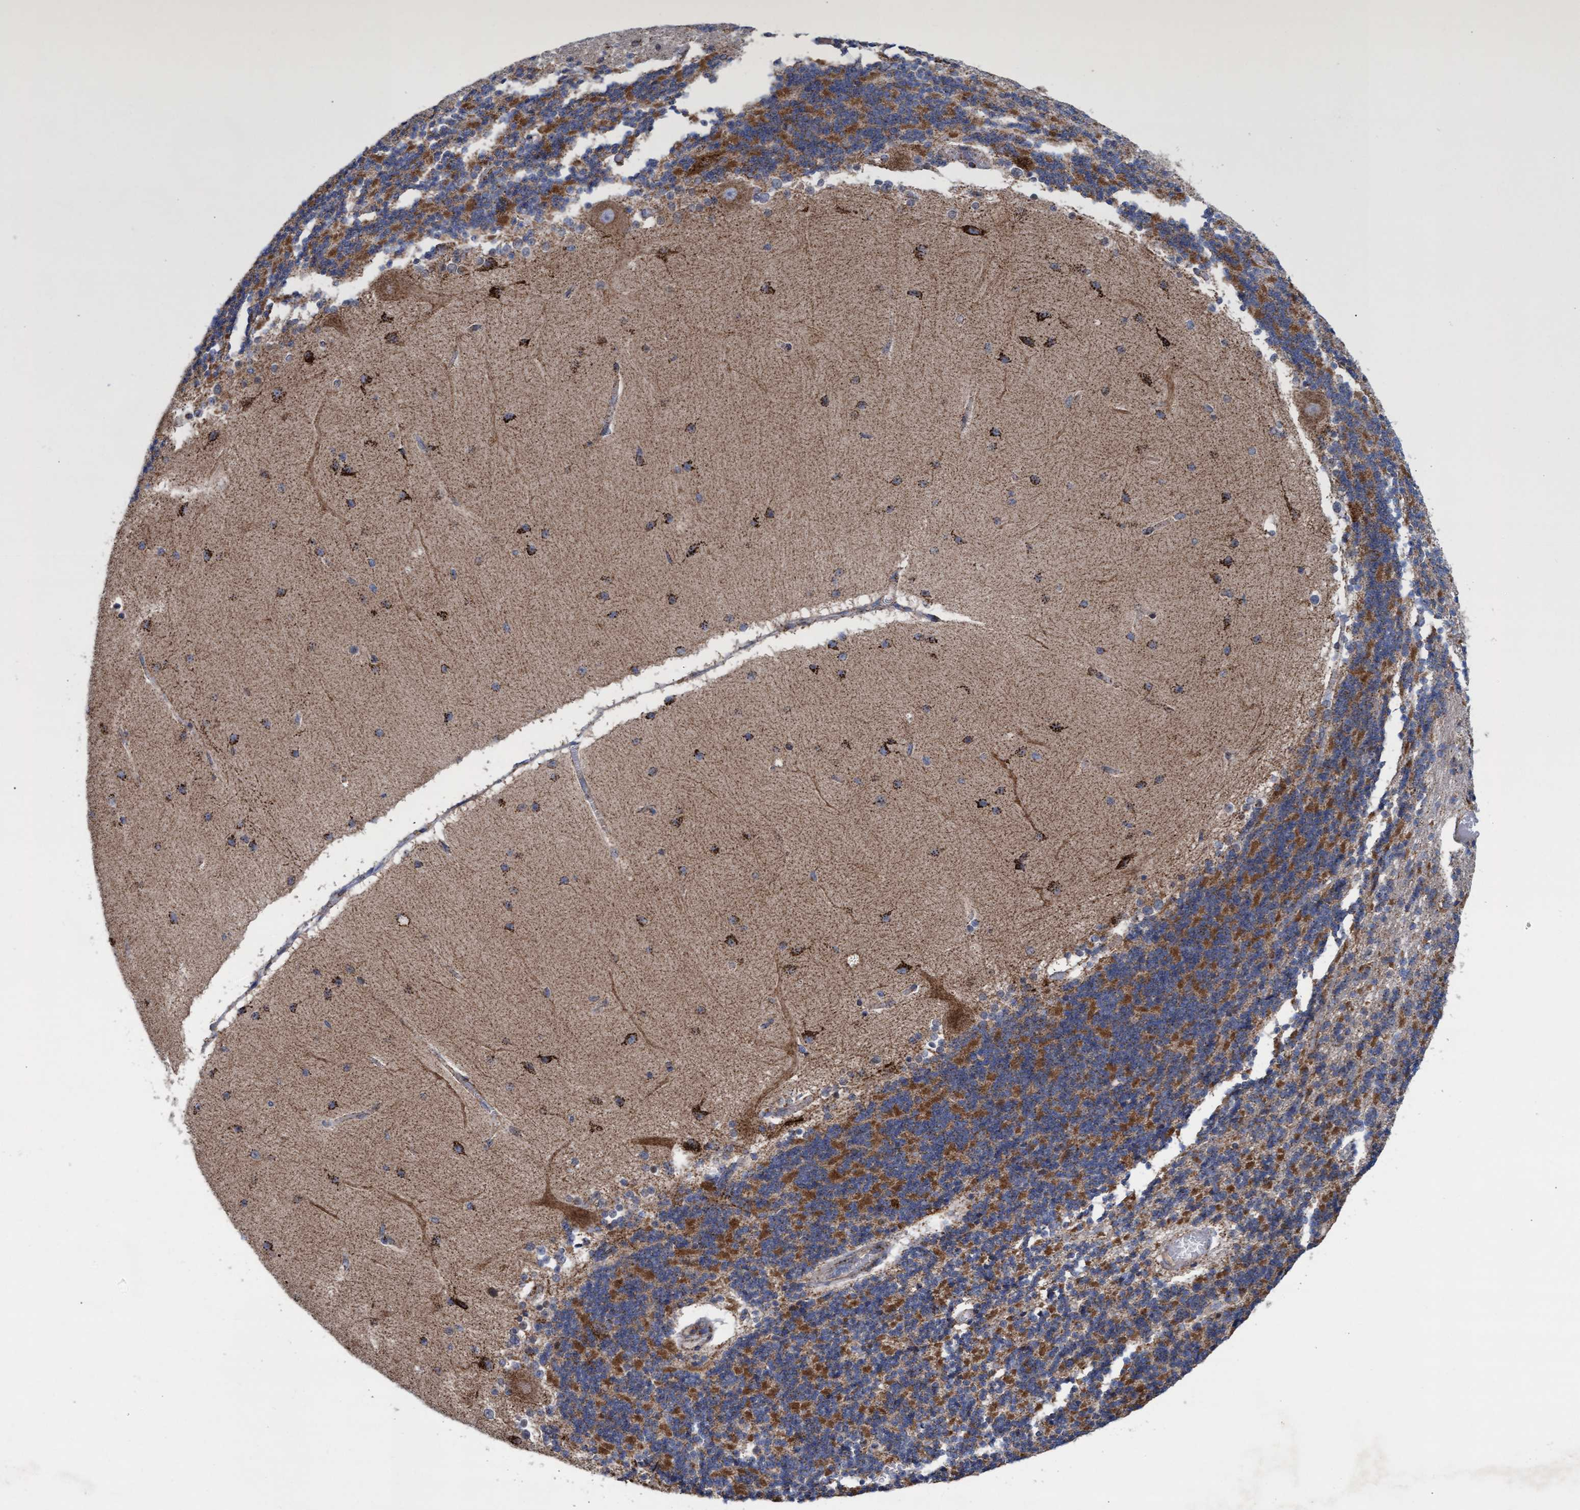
{"staining": {"intensity": "moderate", "quantity": ">75%", "location": "cytoplasmic/membranous"}, "tissue": "cerebellum", "cell_type": "Cells in granular layer", "image_type": "normal", "snomed": [{"axis": "morphology", "description": "Normal tissue, NOS"}, {"axis": "topography", "description": "Cerebellum"}], "caption": "Protein expression analysis of normal human cerebellum reveals moderate cytoplasmic/membranous staining in about >75% of cells in granular layer. (brown staining indicates protein expression, while blue staining denotes nuclei).", "gene": "MRPL38", "patient": {"sex": "female", "age": 54}}